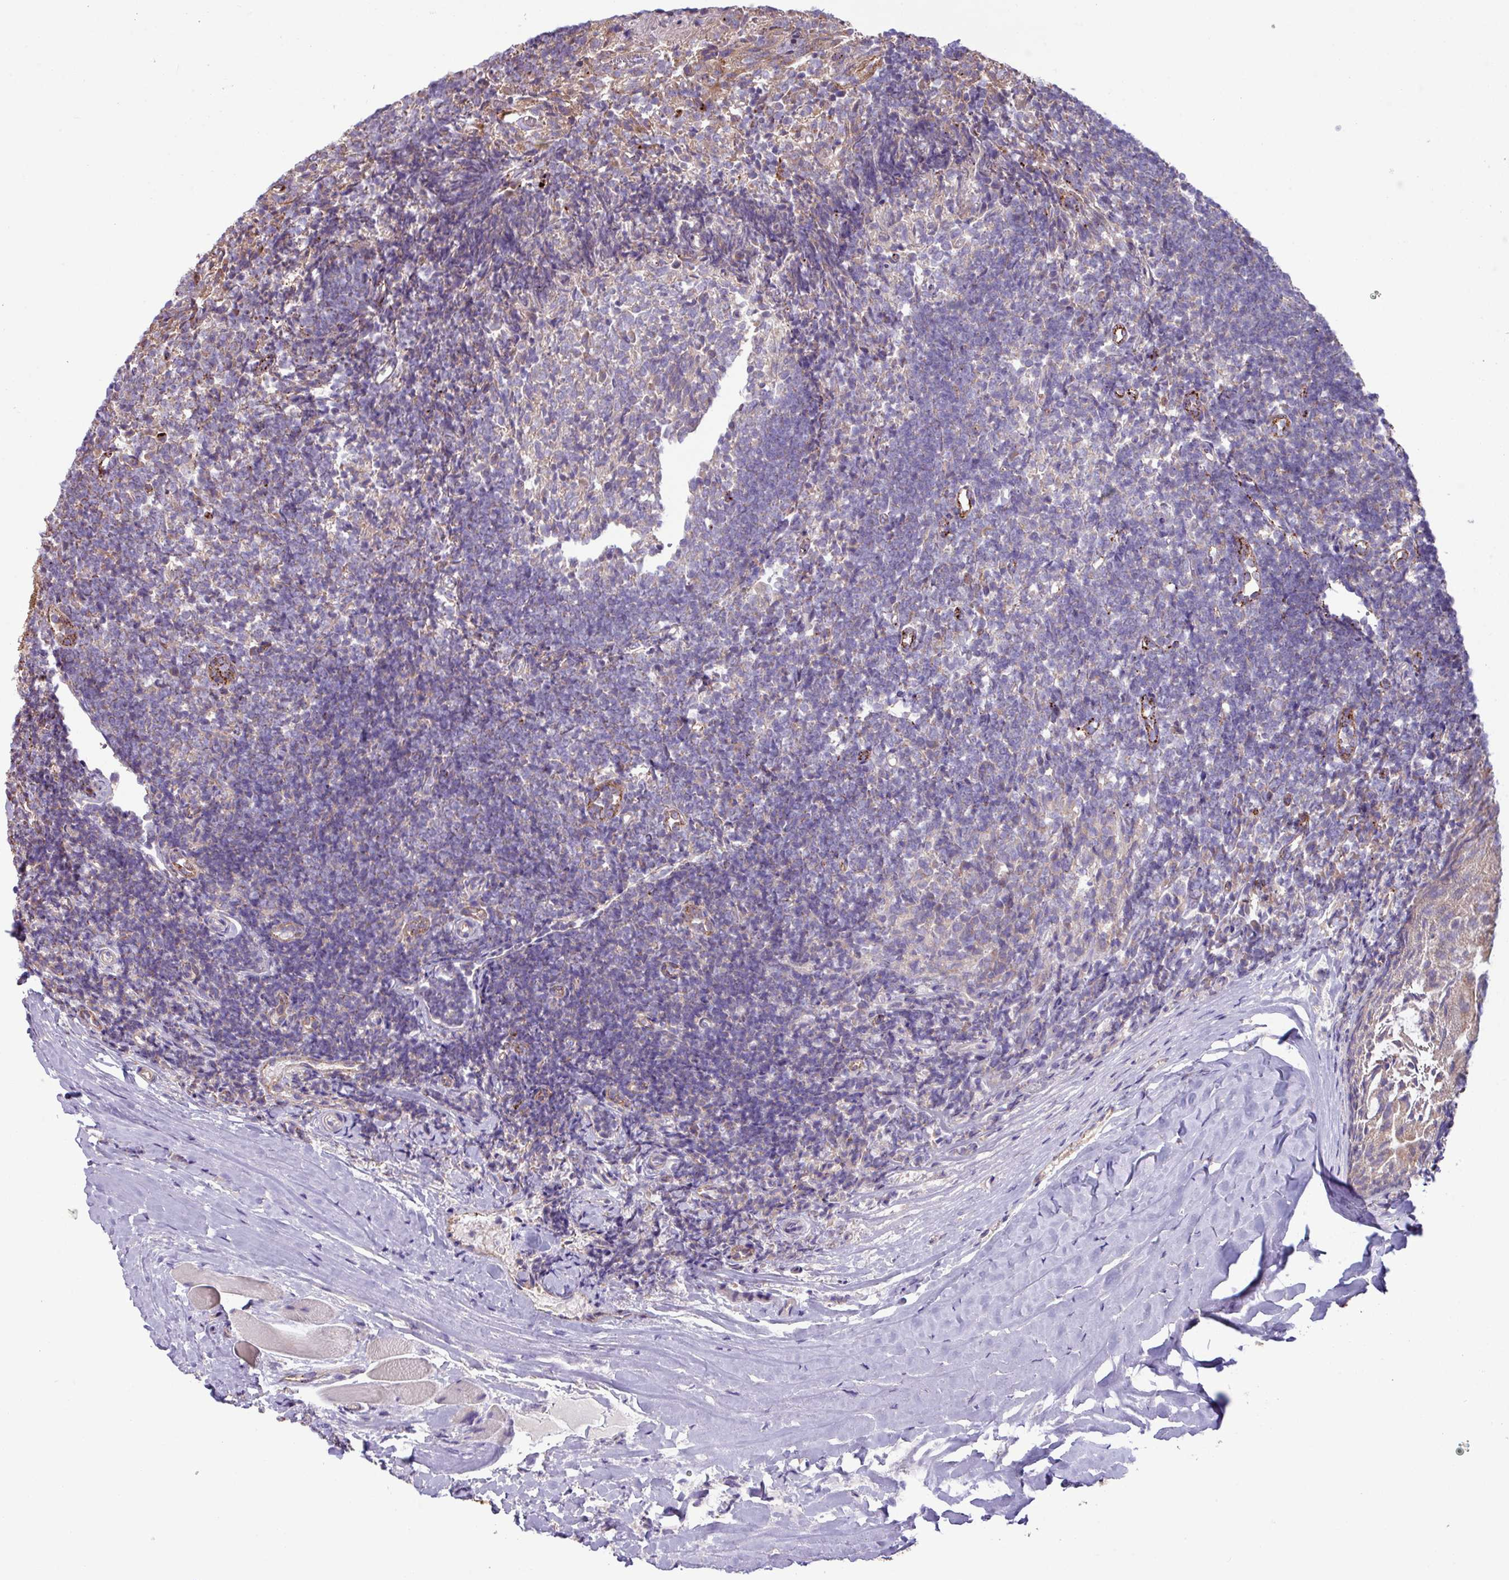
{"staining": {"intensity": "weak", "quantity": "25%-75%", "location": "cytoplasmic/membranous"}, "tissue": "tonsil", "cell_type": "Germinal center cells", "image_type": "normal", "snomed": [{"axis": "morphology", "description": "Normal tissue, NOS"}, {"axis": "topography", "description": "Tonsil"}], "caption": "Immunohistochemistry (IHC) micrograph of normal human tonsil stained for a protein (brown), which demonstrates low levels of weak cytoplasmic/membranous staining in approximately 25%-75% of germinal center cells.", "gene": "PPM1J", "patient": {"sex": "female", "age": 10}}